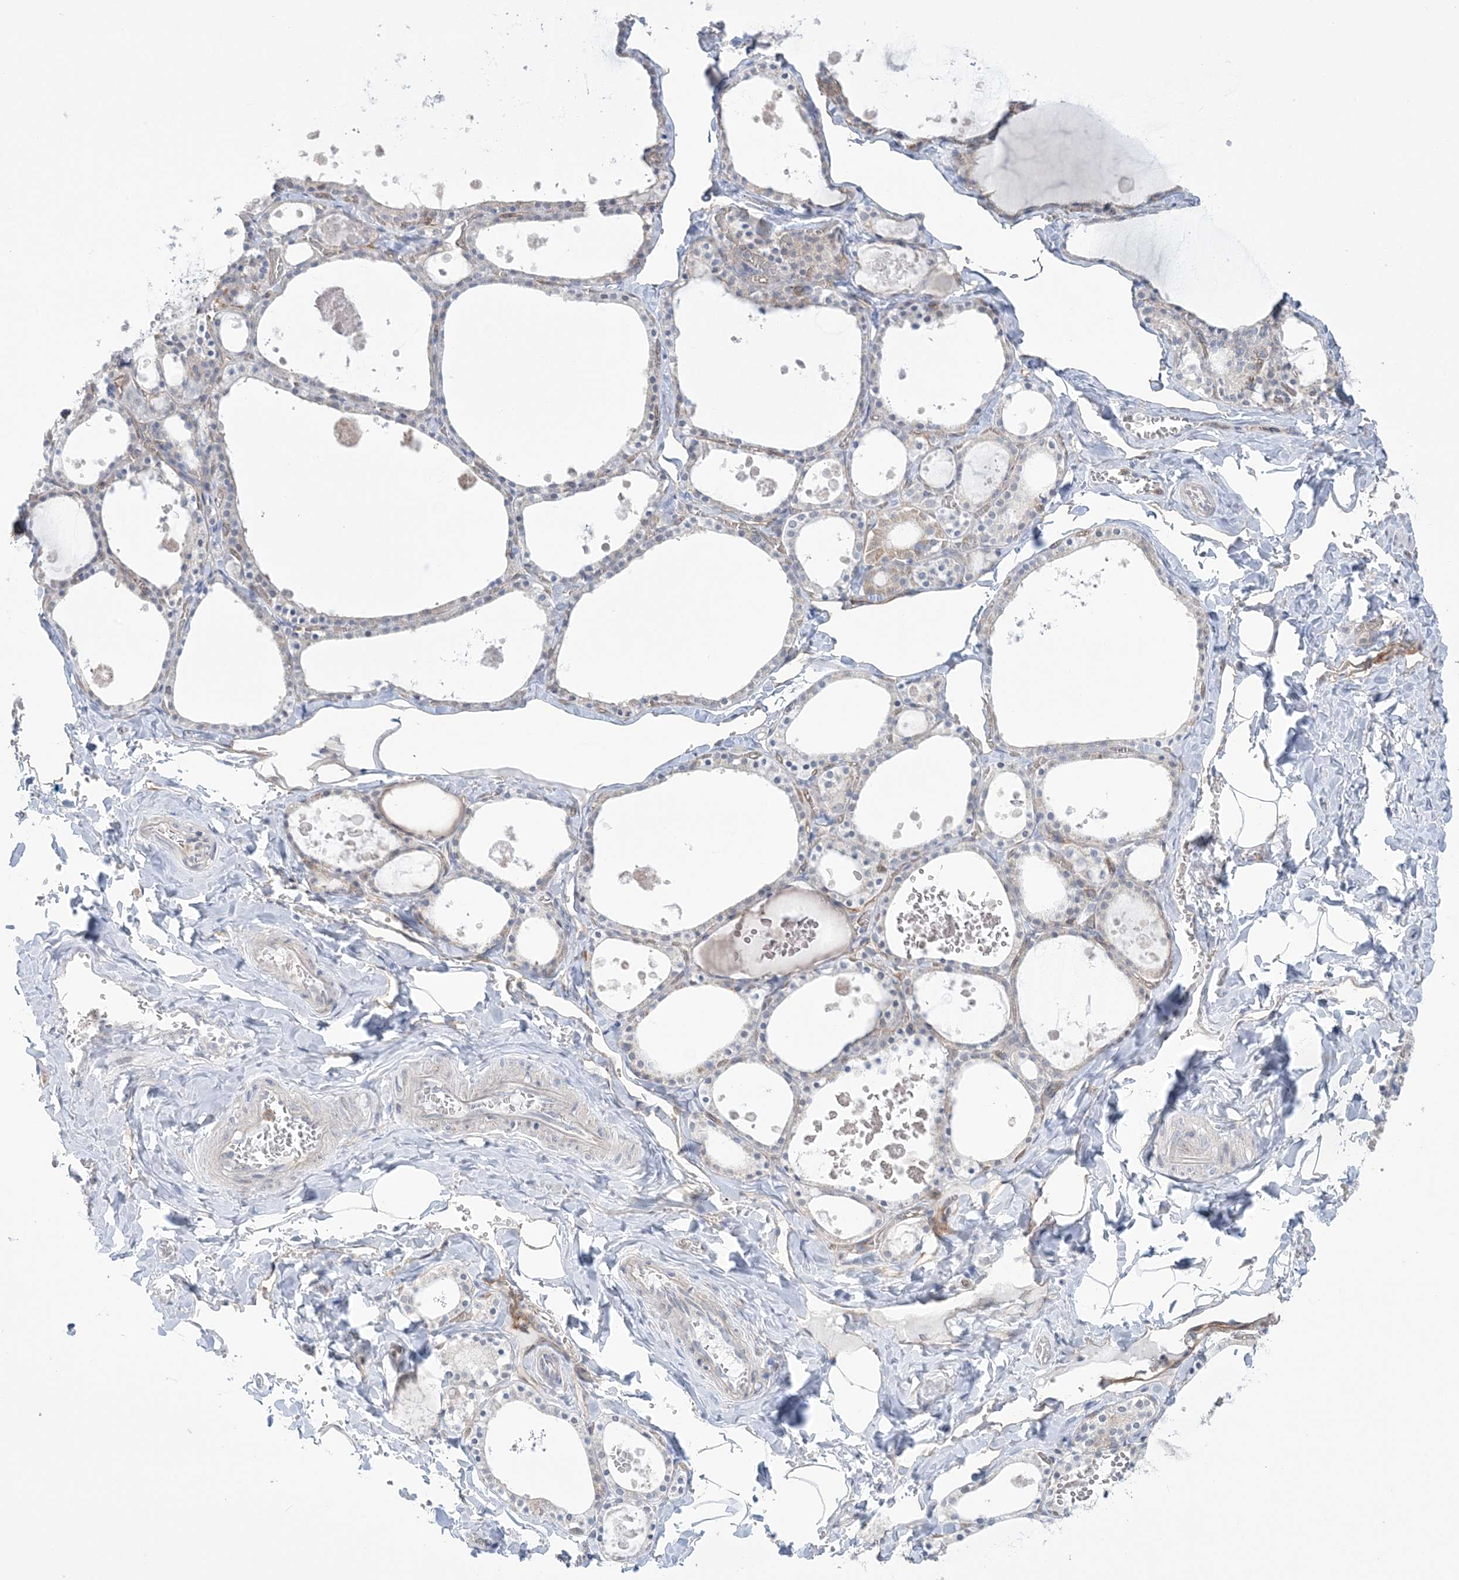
{"staining": {"intensity": "negative", "quantity": "none", "location": "none"}, "tissue": "thyroid gland", "cell_type": "Glandular cells", "image_type": "normal", "snomed": [{"axis": "morphology", "description": "Normal tissue, NOS"}, {"axis": "topography", "description": "Thyroid gland"}], "caption": "Immunohistochemistry (IHC) of benign thyroid gland demonstrates no expression in glandular cells.", "gene": "FARSB", "patient": {"sex": "male", "age": 56}}